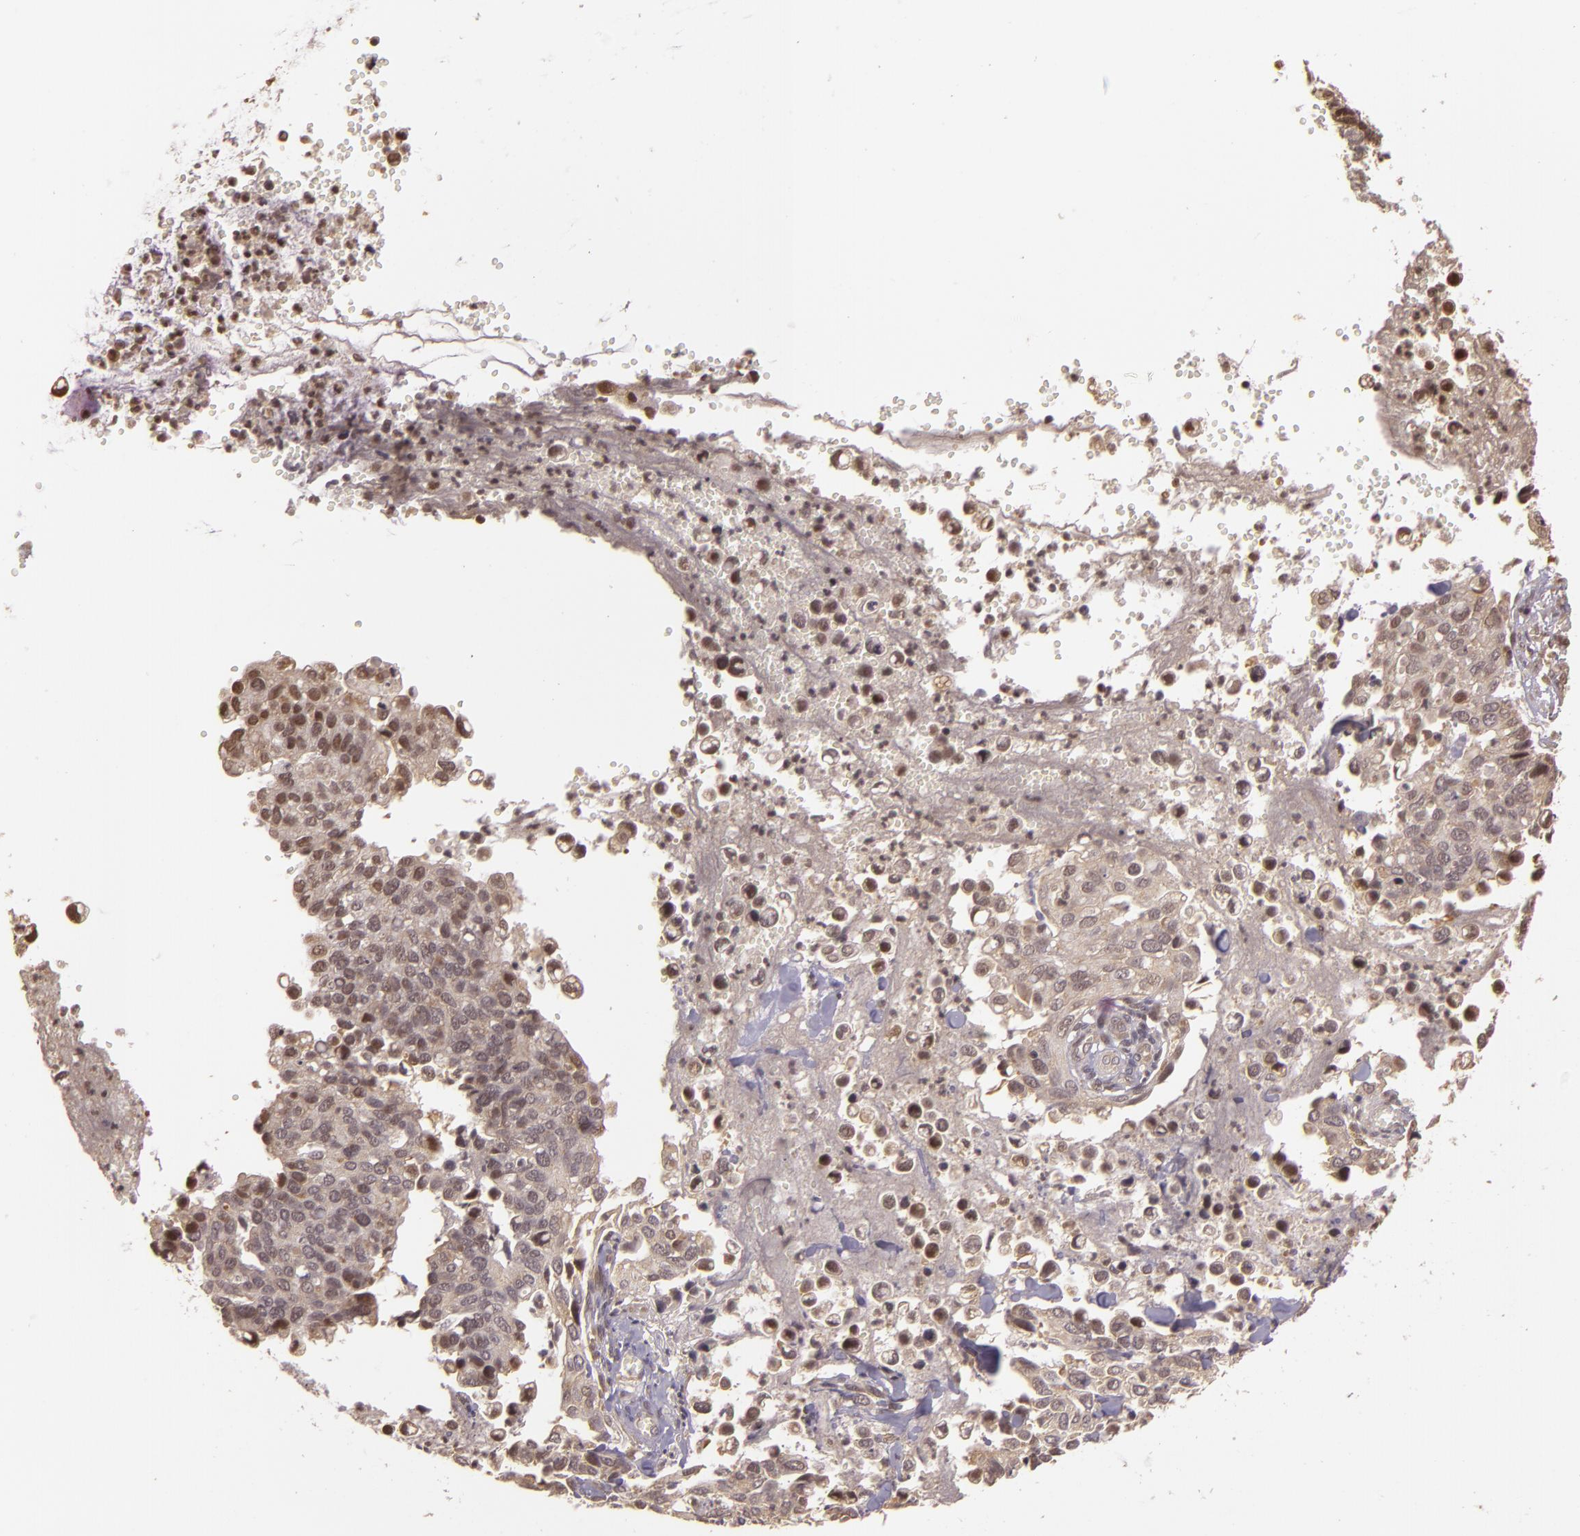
{"staining": {"intensity": "weak", "quantity": "25%-75%", "location": "cytoplasmic/membranous,nuclear"}, "tissue": "cervical cancer", "cell_type": "Tumor cells", "image_type": "cancer", "snomed": [{"axis": "morphology", "description": "Normal tissue, NOS"}, {"axis": "morphology", "description": "Squamous cell carcinoma, NOS"}, {"axis": "topography", "description": "Cervix"}], "caption": "Immunohistochemical staining of human cervical cancer reveals weak cytoplasmic/membranous and nuclear protein positivity in about 25%-75% of tumor cells. The staining was performed using DAB, with brown indicating positive protein expression. Nuclei are stained blue with hematoxylin.", "gene": "TXNRD2", "patient": {"sex": "female", "age": 45}}